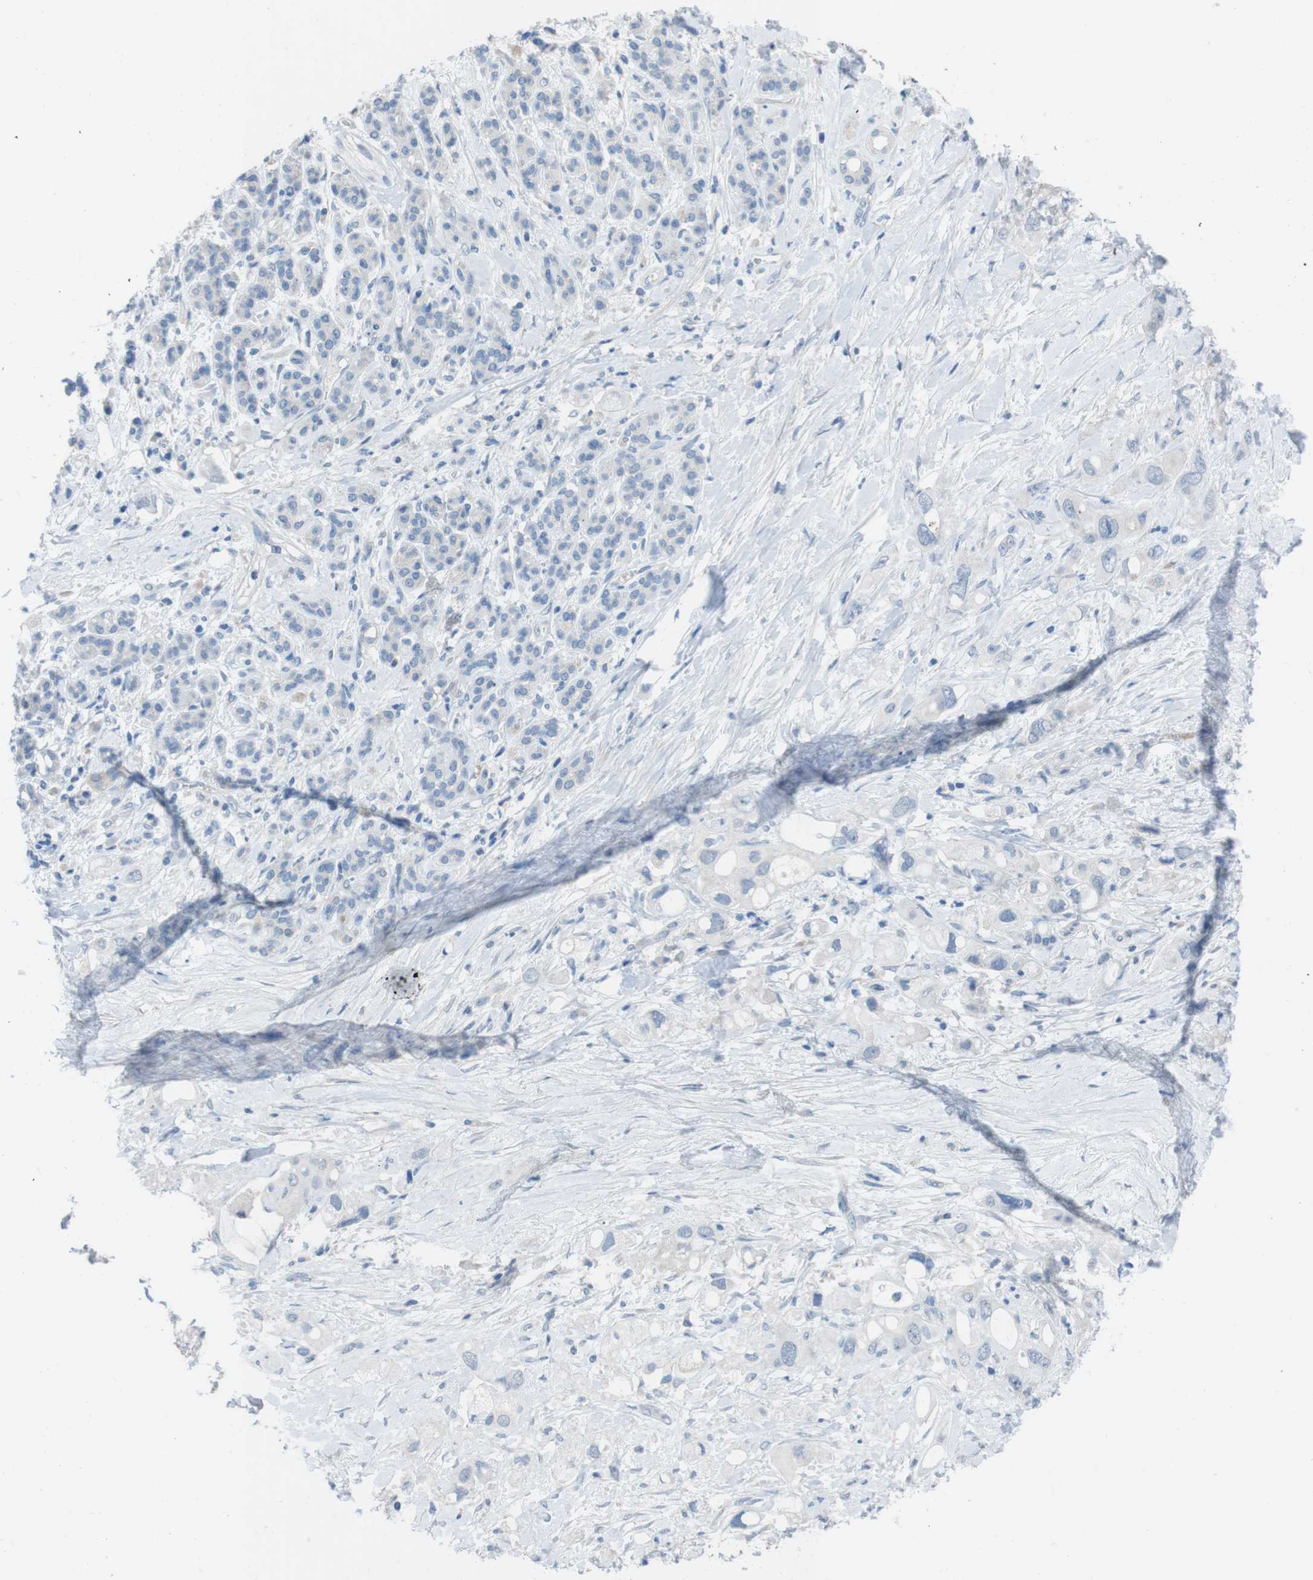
{"staining": {"intensity": "negative", "quantity": "none", "location": "none"}, "tissue": "pancreatic cancer", "cell_type": "Tumor cells", "image_type": "cancer", "snomed": [{"axis": "morphology", "description": "Adenocarcinoma, NOS"}, {"axis": "topography", "description": "Pancreas"}], "caption": "Immunohistochemistry of pancreatic cancer (adenocarcinoma) demonstrates no staining in tumor cells. (DAB immunohistochemistry with hematoxylin counter stain).", "gene": "CYP2C8", "patient": {"sex": "female", "age": 56}}